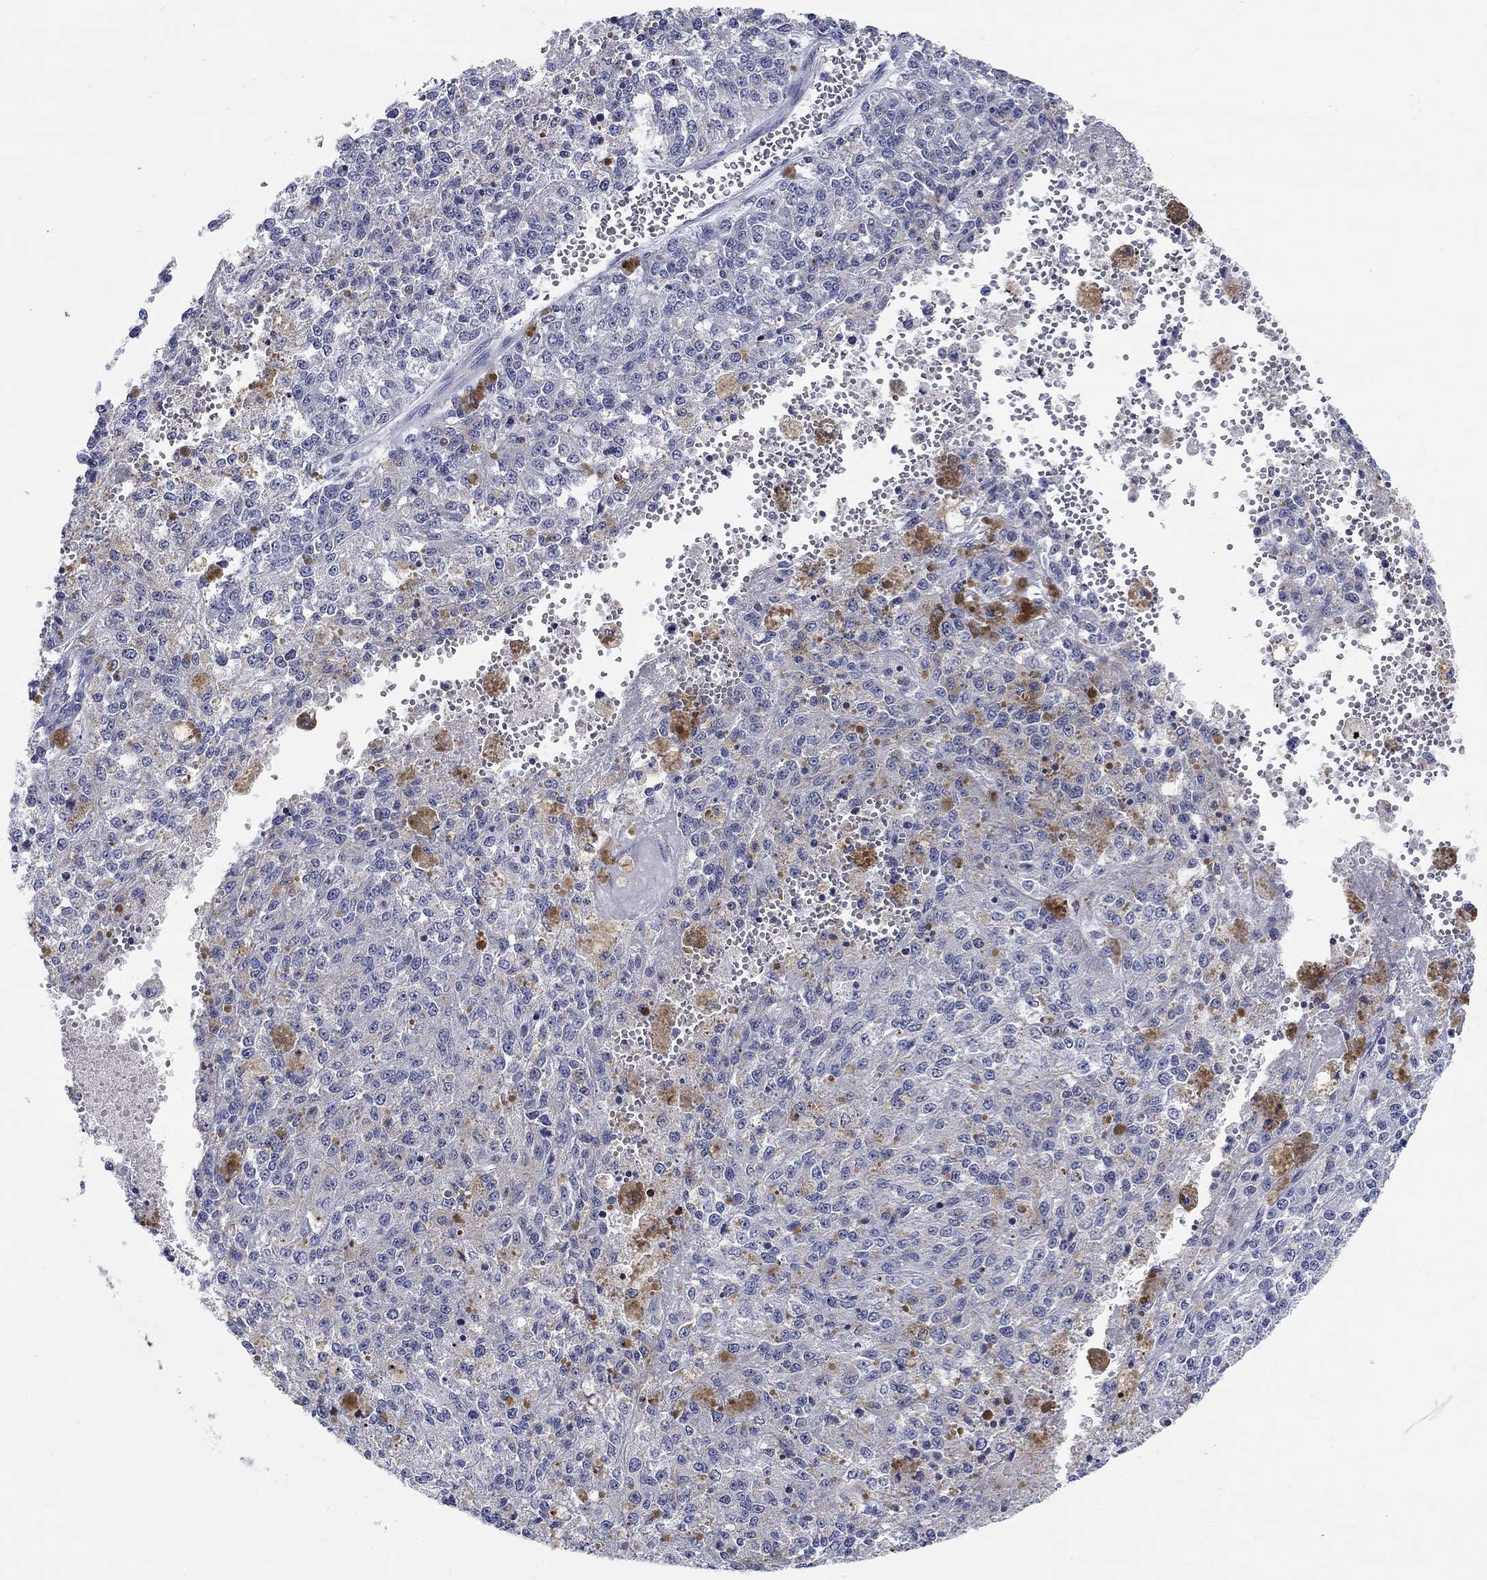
{"staining": {"intensity": "negative", "quantity": "none", "location": "none"}, "tissue": "melanoma", "cell_type": "Tumor cells", "image_type": "cancer", "snomed": [{"axis": "morphology", "description": "Malignant melanoma, Metastatic site"}, {"axis": "topography", "description": "Lymph node"}], "caption": "Immunohistochemistry of human melanoma shows no staining in tumor cells.", "gene": "SMIM18", "patient": {"sex": "female", "age": 64}}